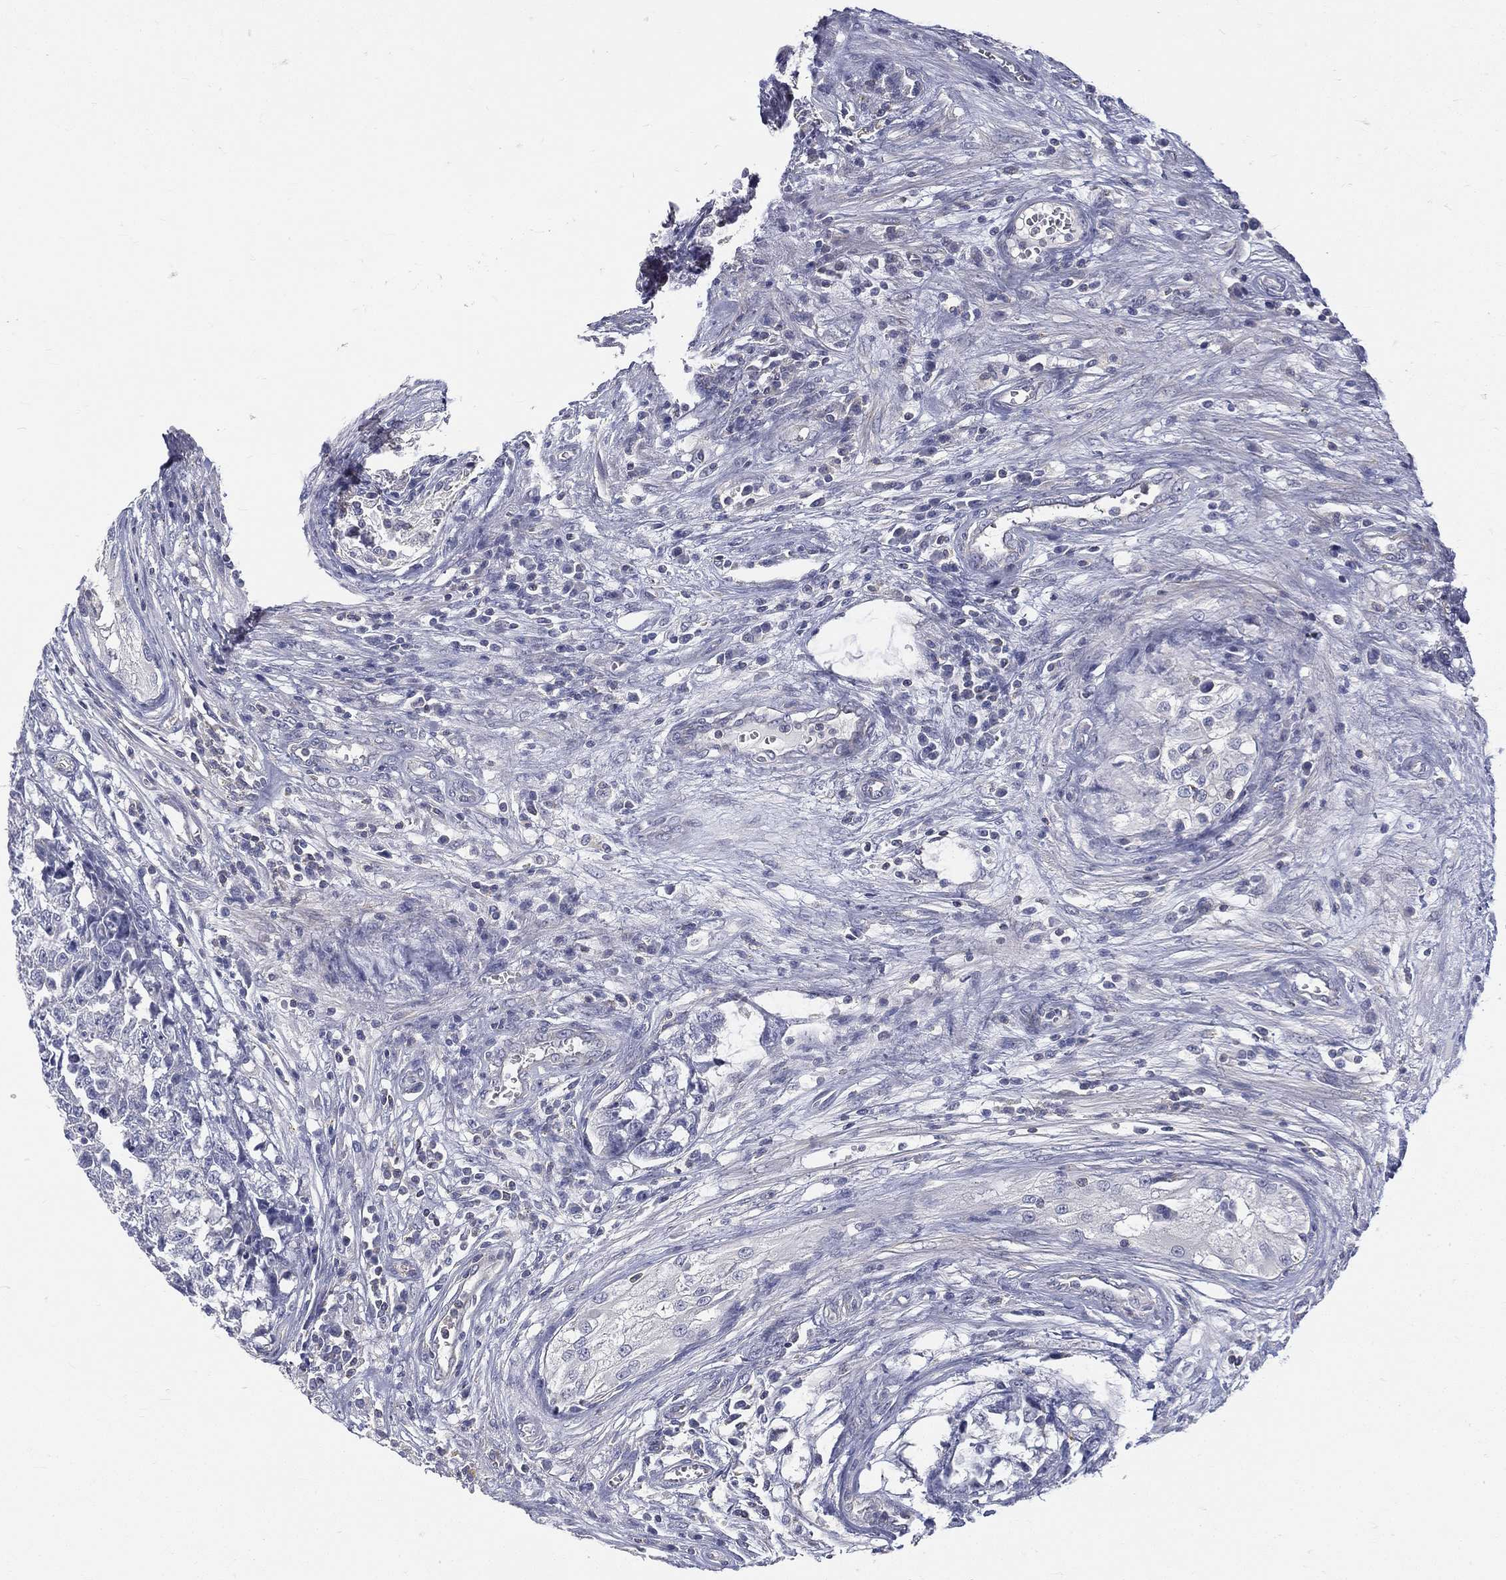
{"staining": {"intensity": "negative", "quantity": "none", "location": "none"}, "tissue": "testis cancer", "cell_type": "Tumor cells", "image_type": "cancer", "snomed": [{"axis": "morphology", "description": "Seminoma, NOS"}, {"axis": "morphology", "description": "Carcinoma, Embryonal, NOS"}, {"axis": "topography", "description": "Testis"}], "caption": "IHC image of seminoma (testis) stained for a protein (brown), which demonstrates no expression in tumor cells.", "gene": "ETNPPL", "patient": {"sex": "male", "age": 22}}